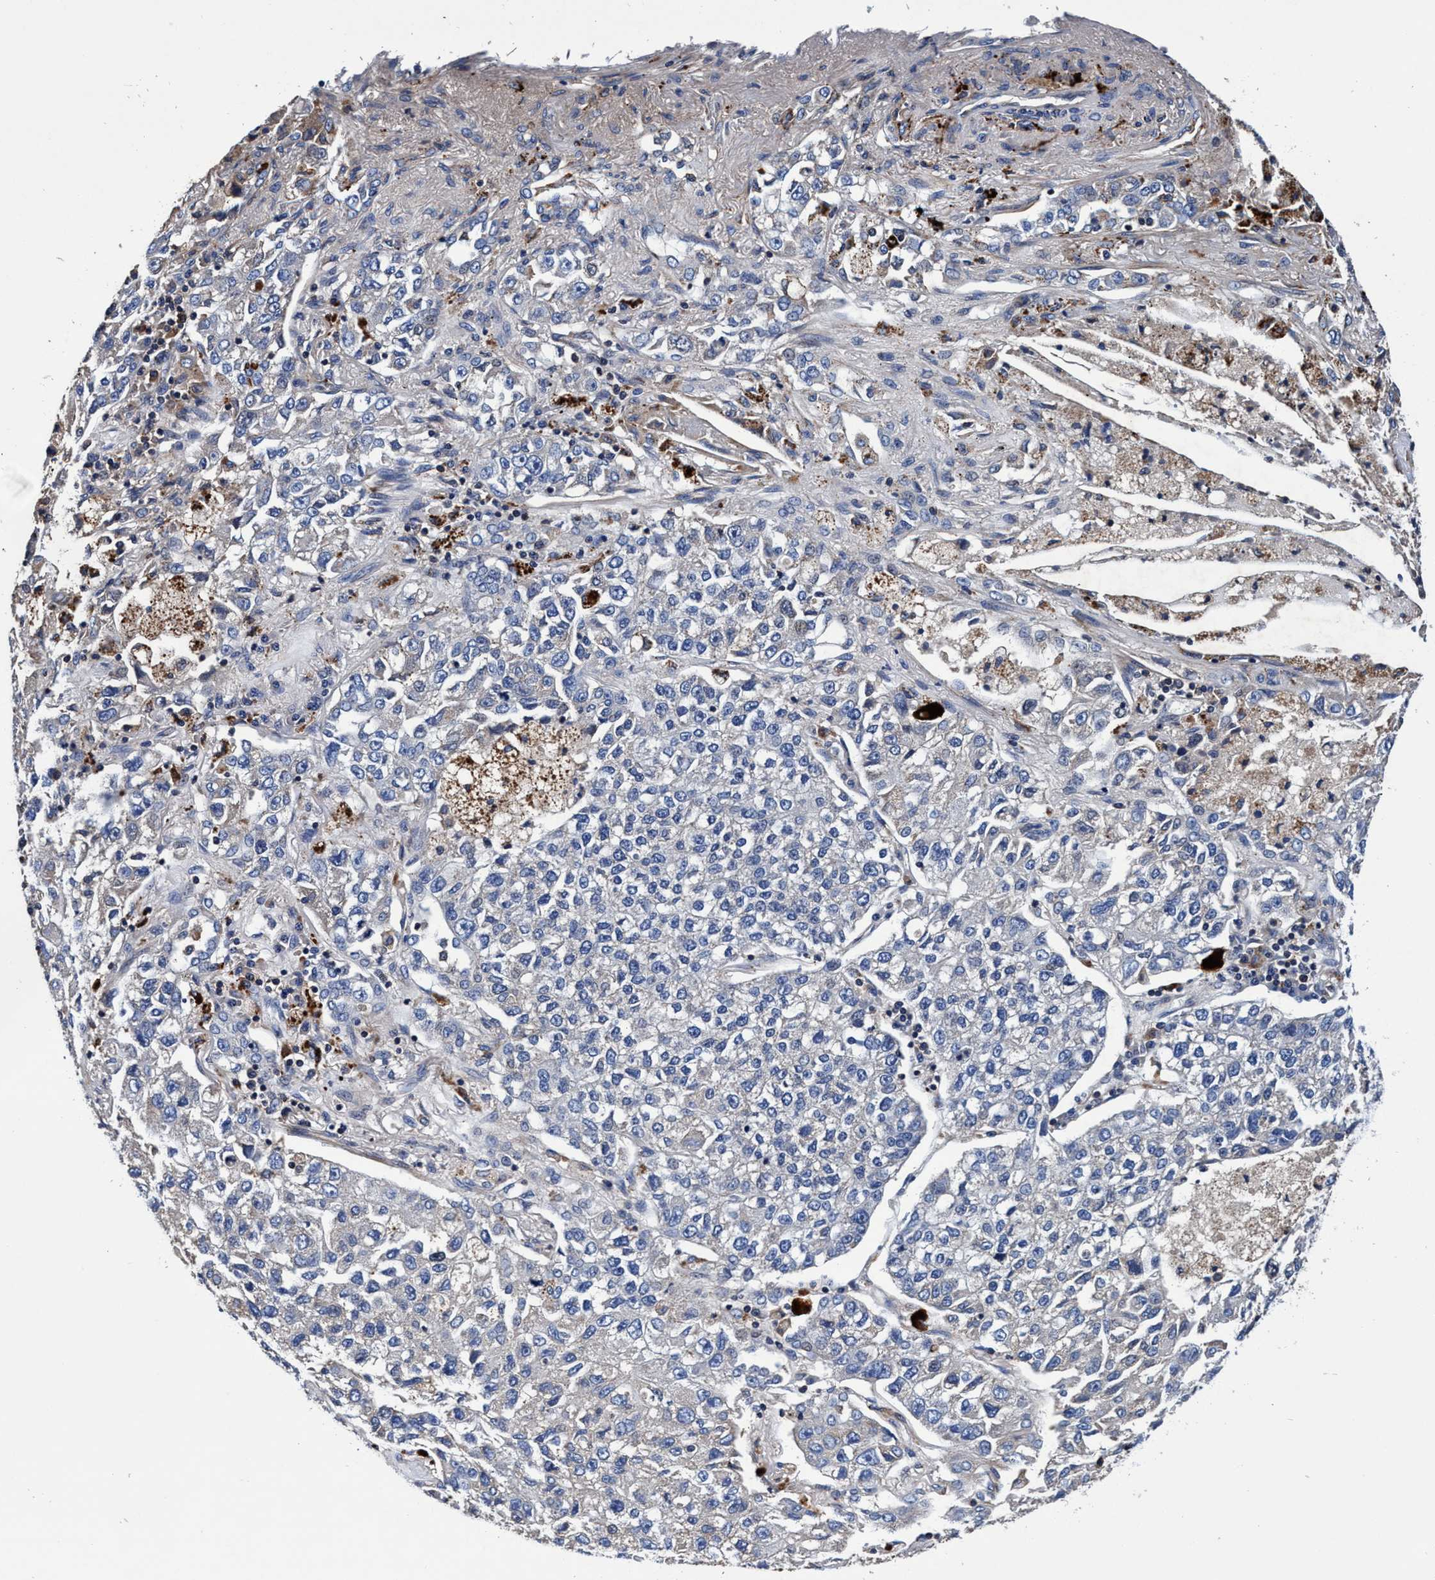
{"staining": {"intensity": "negative", "quantity": "none", "location": "none"}, "tissue": "lung cancer", "cell_type": "Tumor cells", "image_type": "cancer", "snomed": [{"axis": "morphology", "description": "Adenocarcinoma, NOS"}, {"axis": "topography", "description": "Lung"}], "caption": "Tumor cells are negative for brown protein staining in lung cancer (adenocarcinoma).", "gene": "RNF208", "patient": {"sex": "male", "age": 49}}